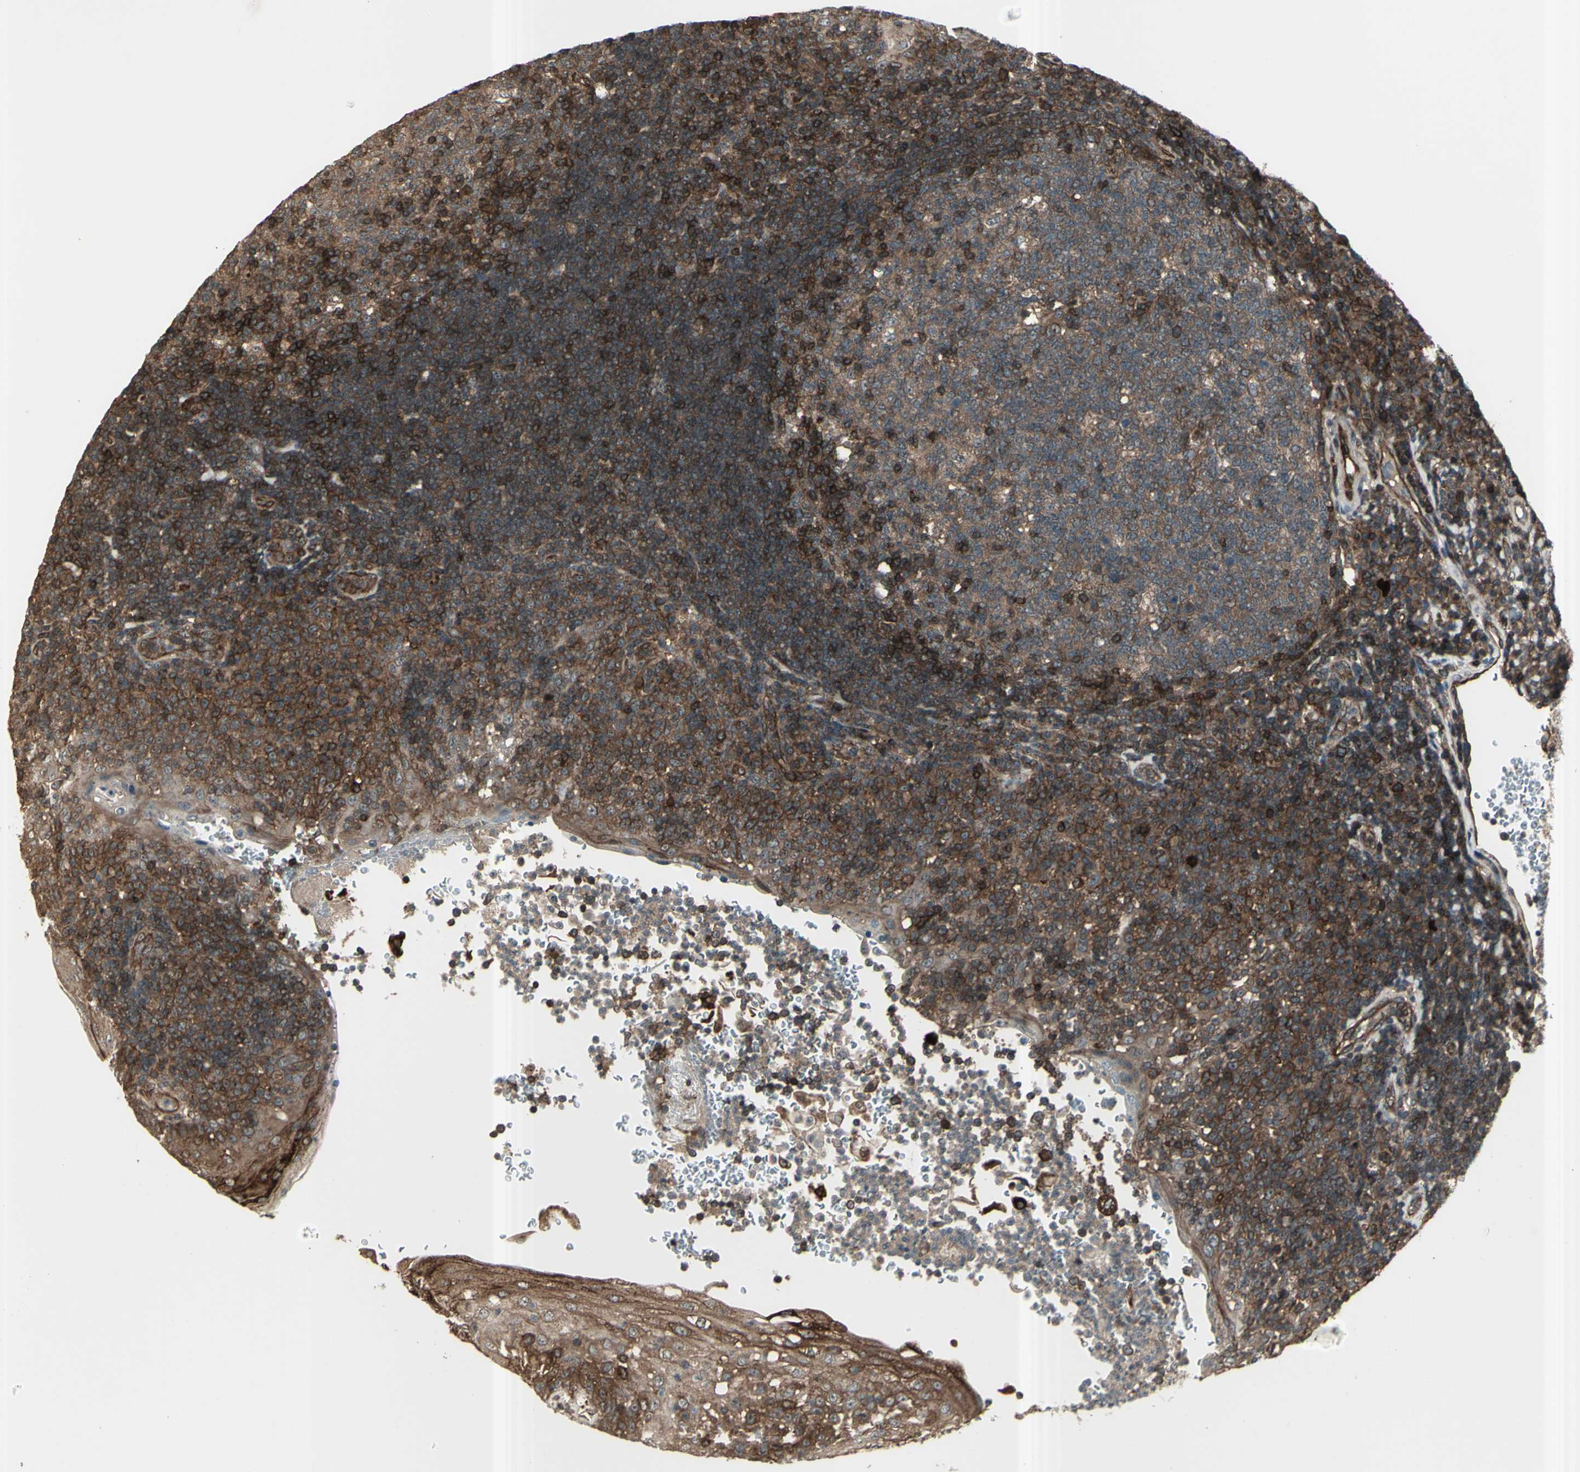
{"staining": {"intensity": "moderate", "quantity": ">75%", "location": "cytoplasmic/membranous"}, "tissue": "tonsil", "cell_type": "Germinal center cells", "image_type": "normal", "snomed": [{"axis": "morphology", "description": "Normal tissue, NOS"}, {"axis": "topography", "description": "Tonsil"}], "caption": "IHC image of benign tonsil: human tonsil stained using IHC exhibits medium levels of moderate protein expression localized specifically in the cytoplasmic/membranous of germinal center cells, appearing as a cytoplasmic/membranous brown color.", "gene": "FXYD5", "patient": {"sex": "female", "age": 40}}